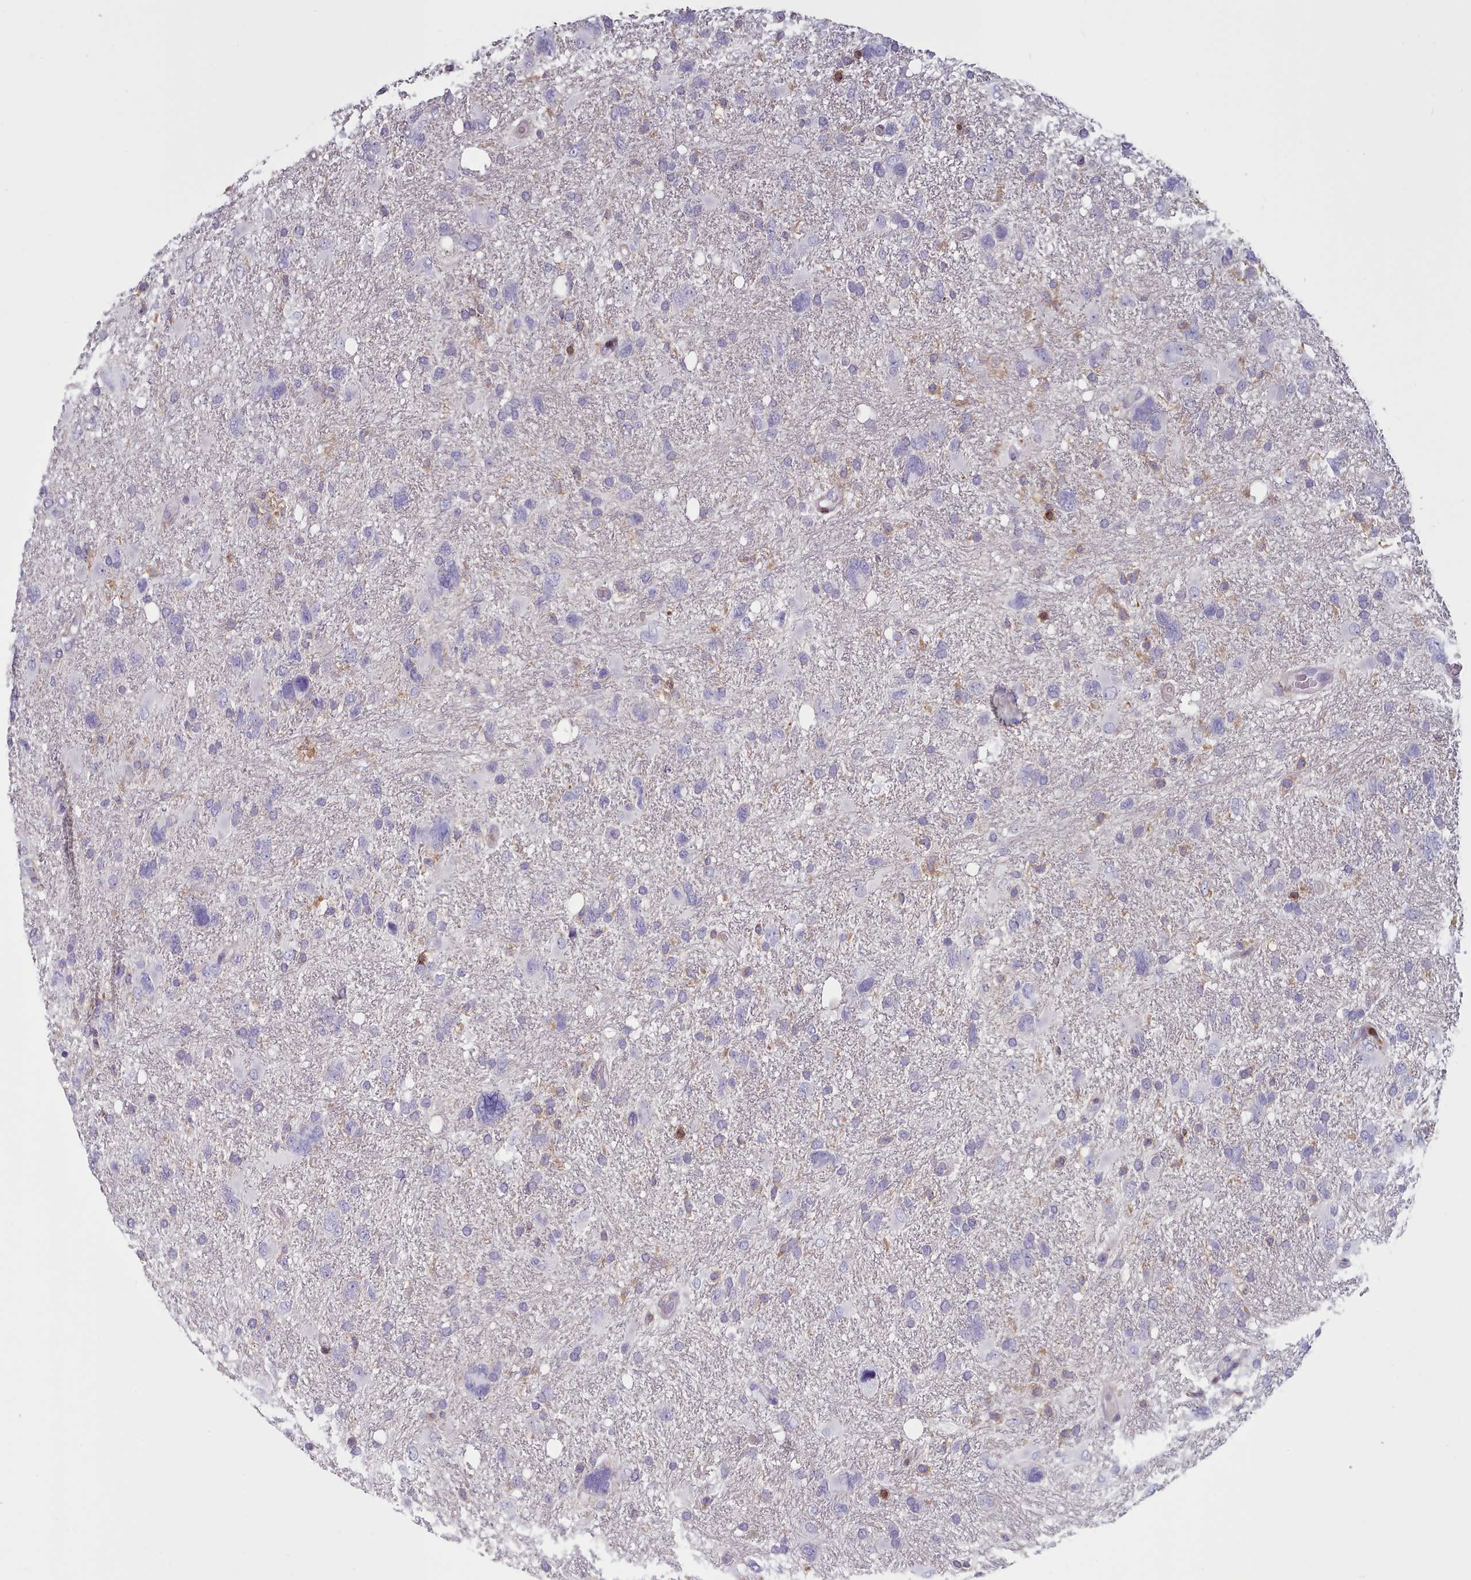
{"staining": {"intensity": "negative", "quantity": "none", "location": "none"}, "tissue": "glioma", "cell_type": "Tumor cells", "image_type": "cancer", "snomed": [{"axis": "morphology", "description": "Glioma, malignant, High grade"}, {"axis": "topography", "description": "Brain"}], "caption": "Immunohistochemistry photomicrograph of glioma stained for a protein (brown), which reveals no positivity in tumor cells.", "gene": "RAC2", "patient": {"sex": "male", "age": 61}}